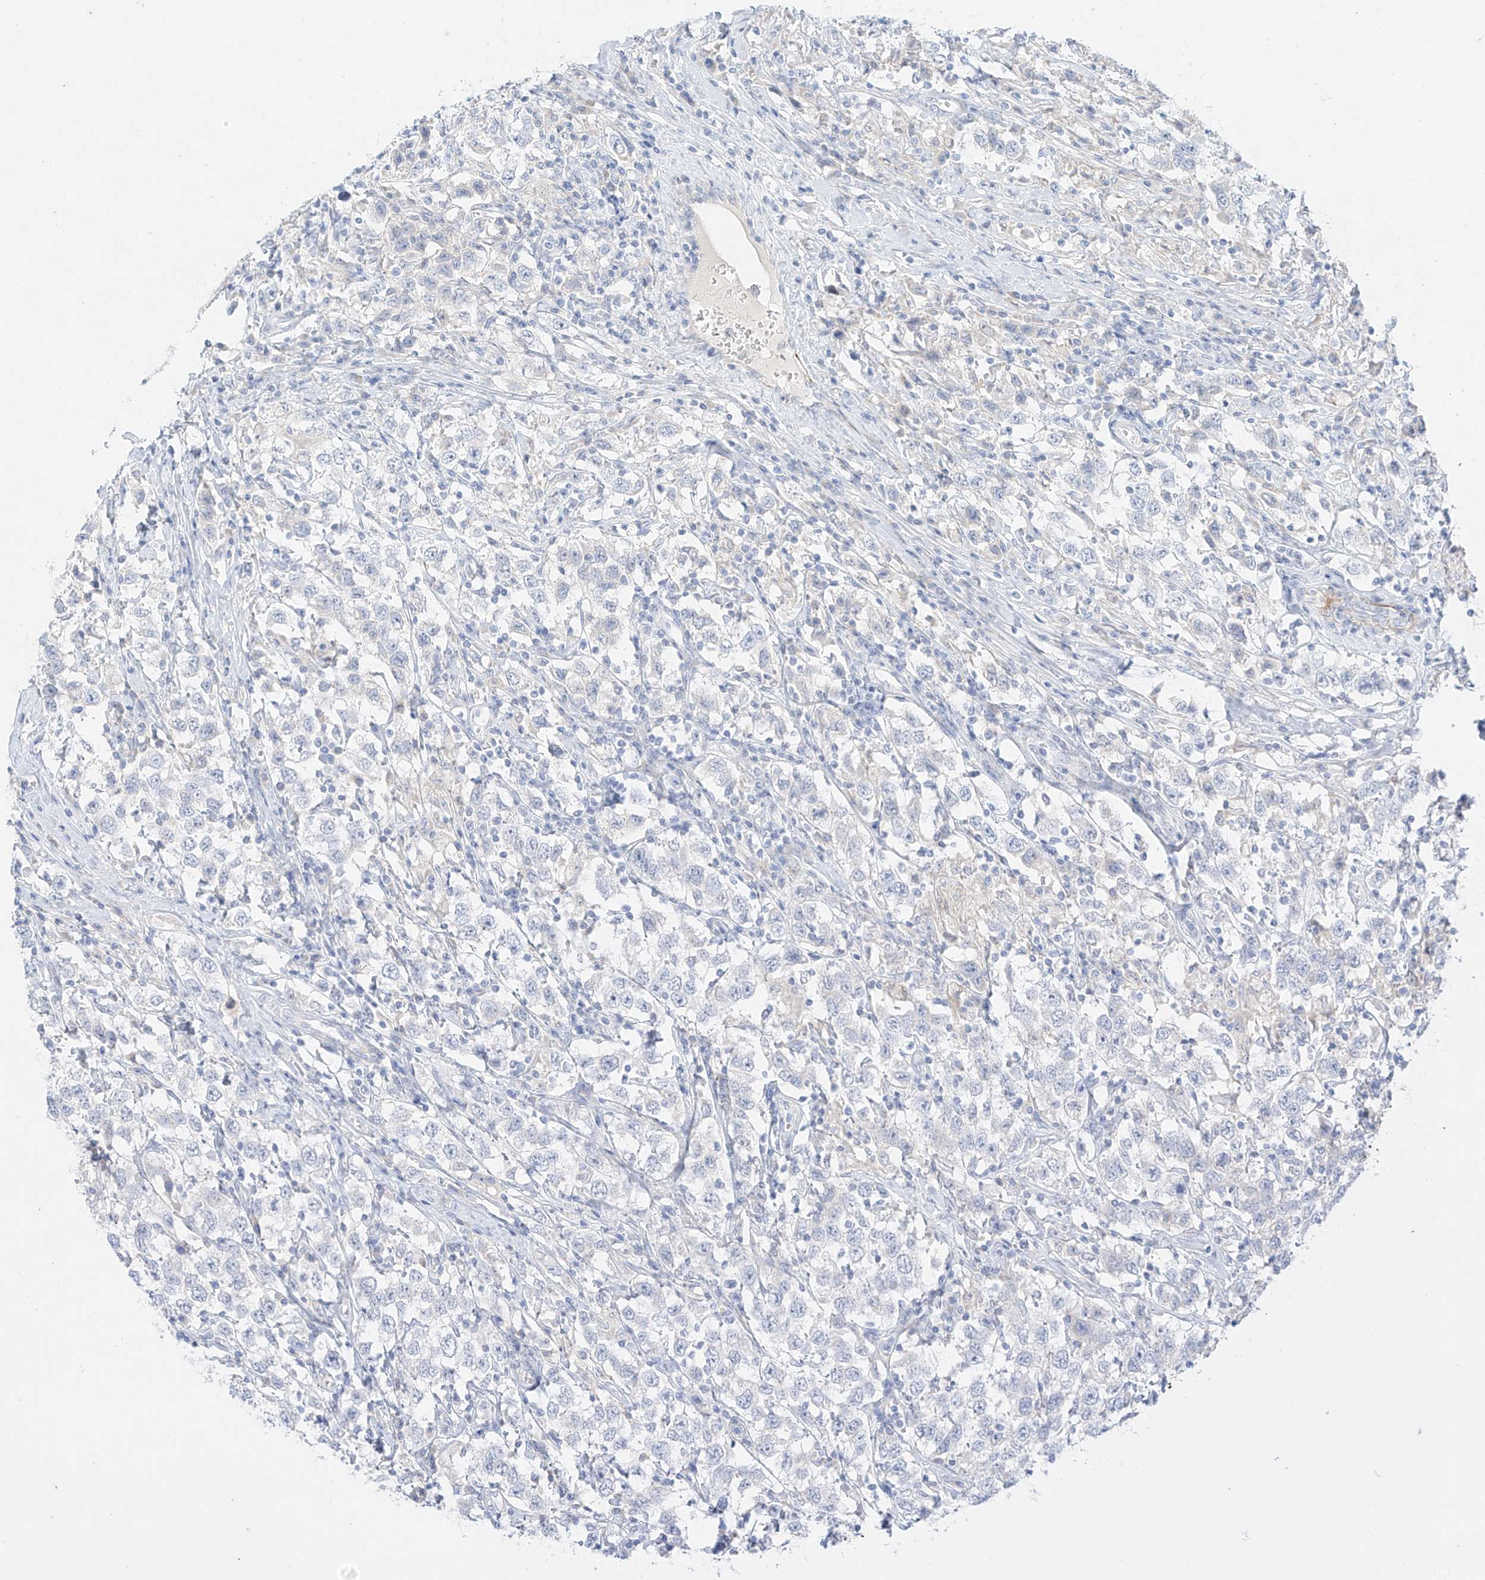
{"staining": {"intensity": "negative", "quantity": "none", "location": "none"}, "tissue": "testis cancer", "cell_type": "Tumor cells", "image_type": "cancer", "snomed": [{"axis": "morphology", "description": "Seminoma, NOS"}, {"axis": "topography", "description": "Testis"}], "caption": "High magnification brightfield microscopy of testis cancer stained with DAB (3,3'-diaminobenzidine) (brown) and counterstained with hematoxylin (blue): tumor cells show no significant positivity. (DAB (3,3'-diaminobenzidine) IHC visualized using brightfield microscopy, high magnification).", "gene": "ST3GAL5", "patient": {"sex": "male", "age": 41}}